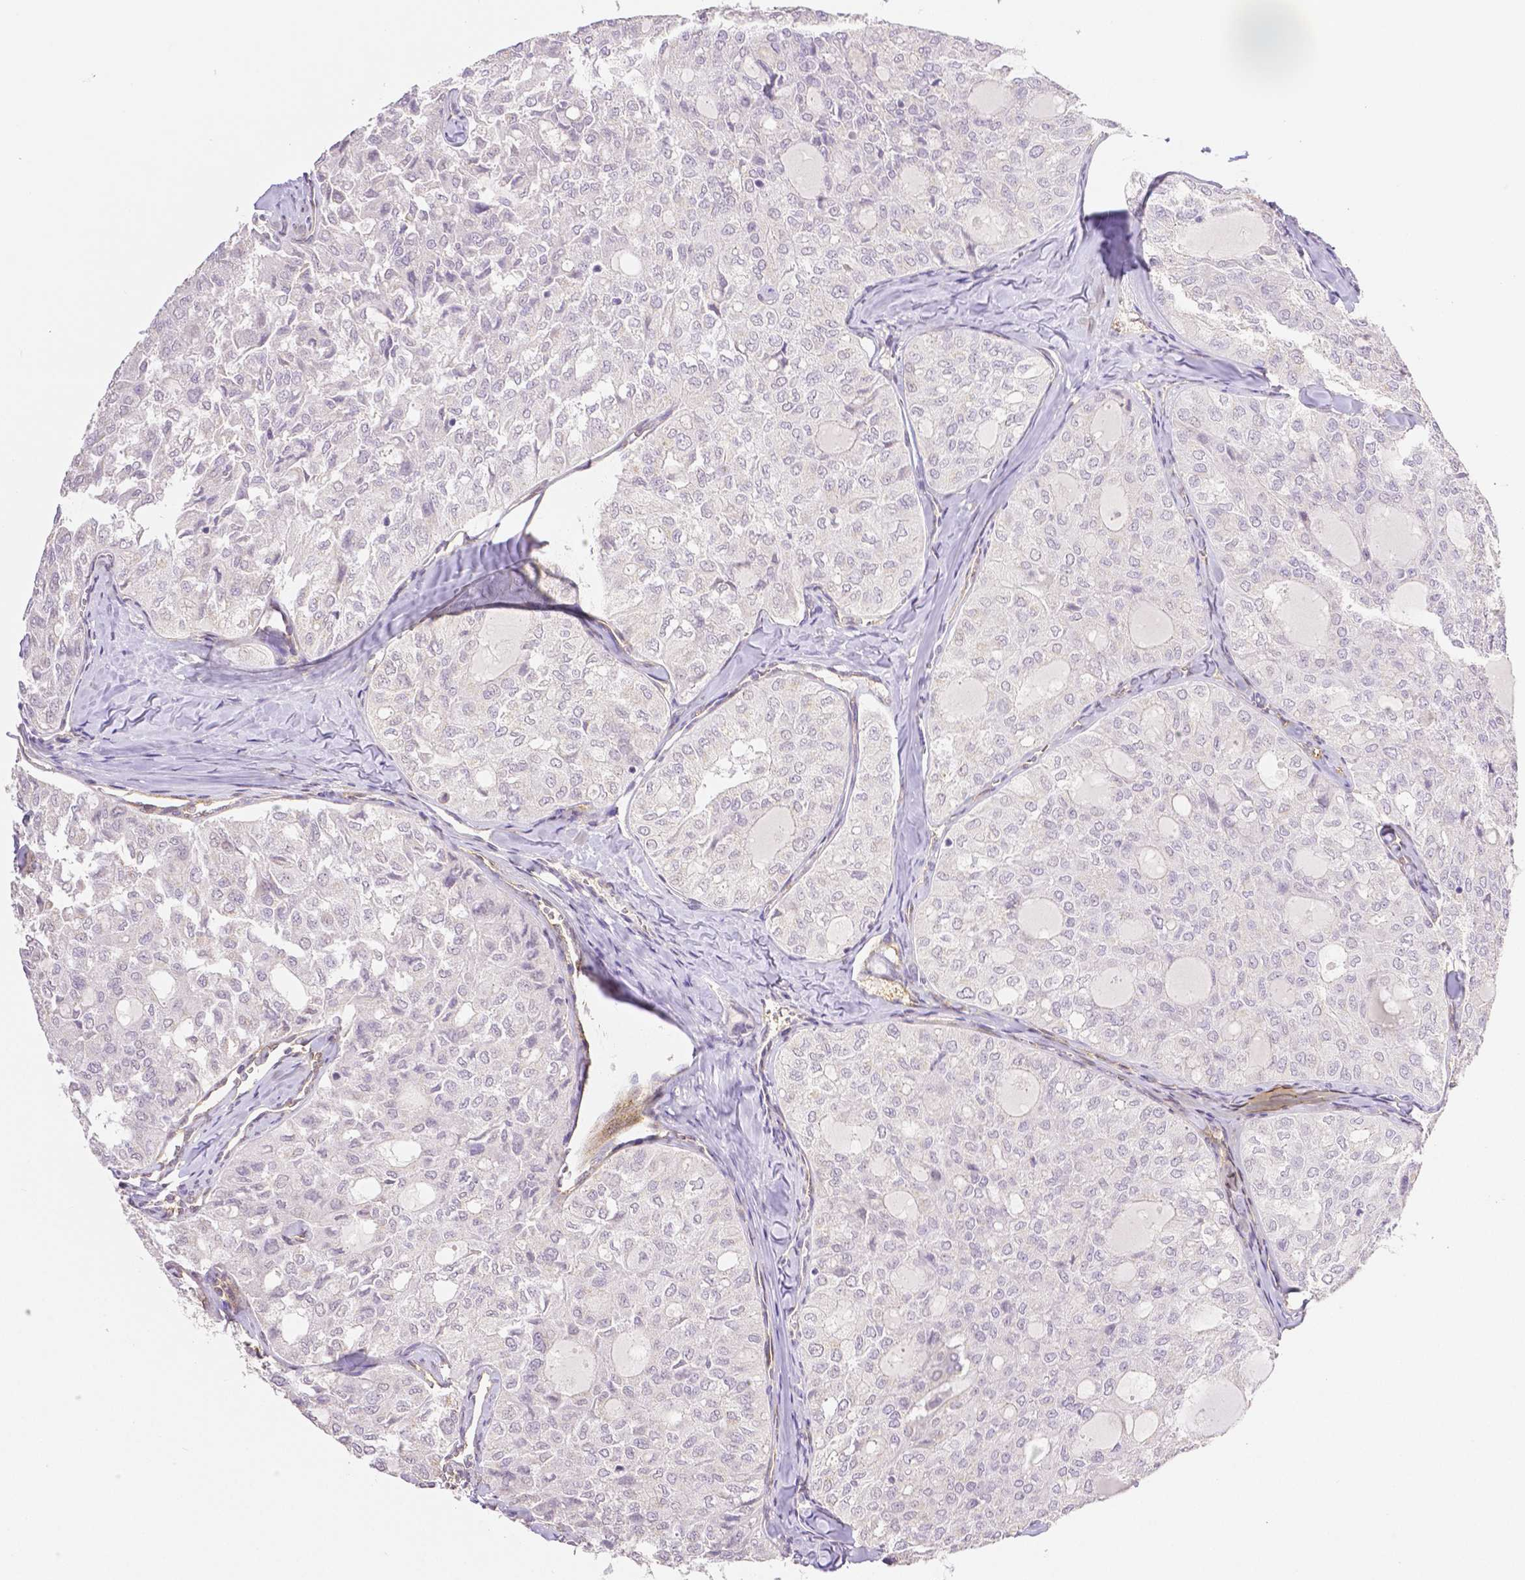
{"staining": {"intensity": "negative", "quantity": "none", "location": "none"}, "tissue": "thyroid cancer", "cell_type": "Tumor cells", "image_type": "cancer", "snomed": [{"axis": "morphology", "description": "Follicular adenoma carcinoma, NOS"}, {"axis": "topography", "description": "Thyroid gland"}], "caption": "DAB (3,3'-diaminobenzidine) immunohistochemical staining of thyroid cancer (follicular adenoma carcinoma) shows no significant expression in tumor cells.", "gene": "THY1", "patient": {"sex": "male", "age": 75}}